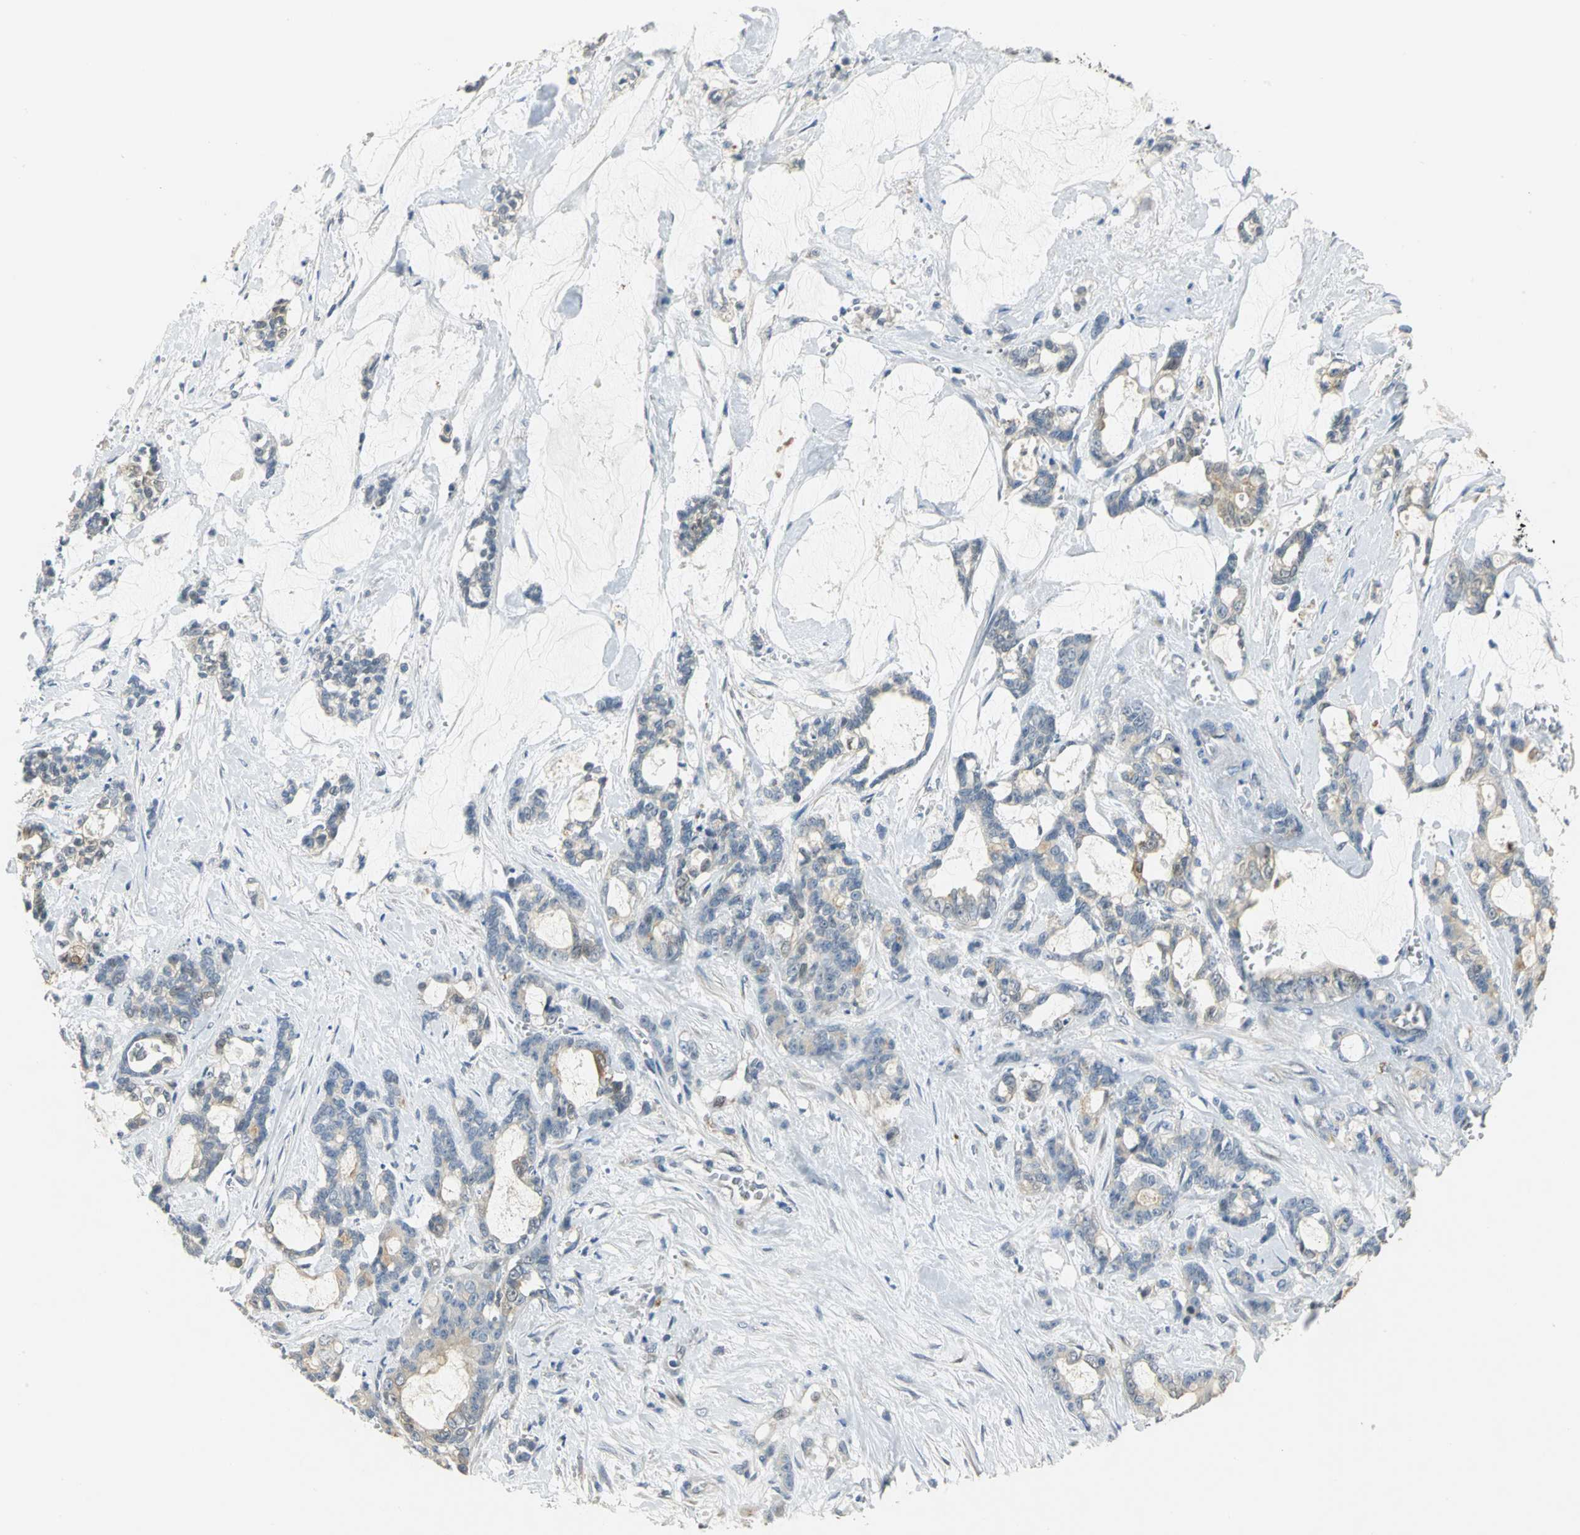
{"staining": {"intensity": "weak", "quantity": "<25%", "location": "cytoplasmic/membranous"}, "tissue": "pancreatic cancer", "cell_type": "Tumor cells", "image_type": "cancer", "snomed": [{"axis": "morphology", "description": "Adenocarcinoma, NOS"}, {"axis": "topography", "description": "Pancreas"}], "caption": "Protein analysis of pancreatic cancer (adenocarcinoma) exhibits no significant expression in tumor cells.", "gene": "IL17RB", "patient": {"sex": "female", "age": 73}}